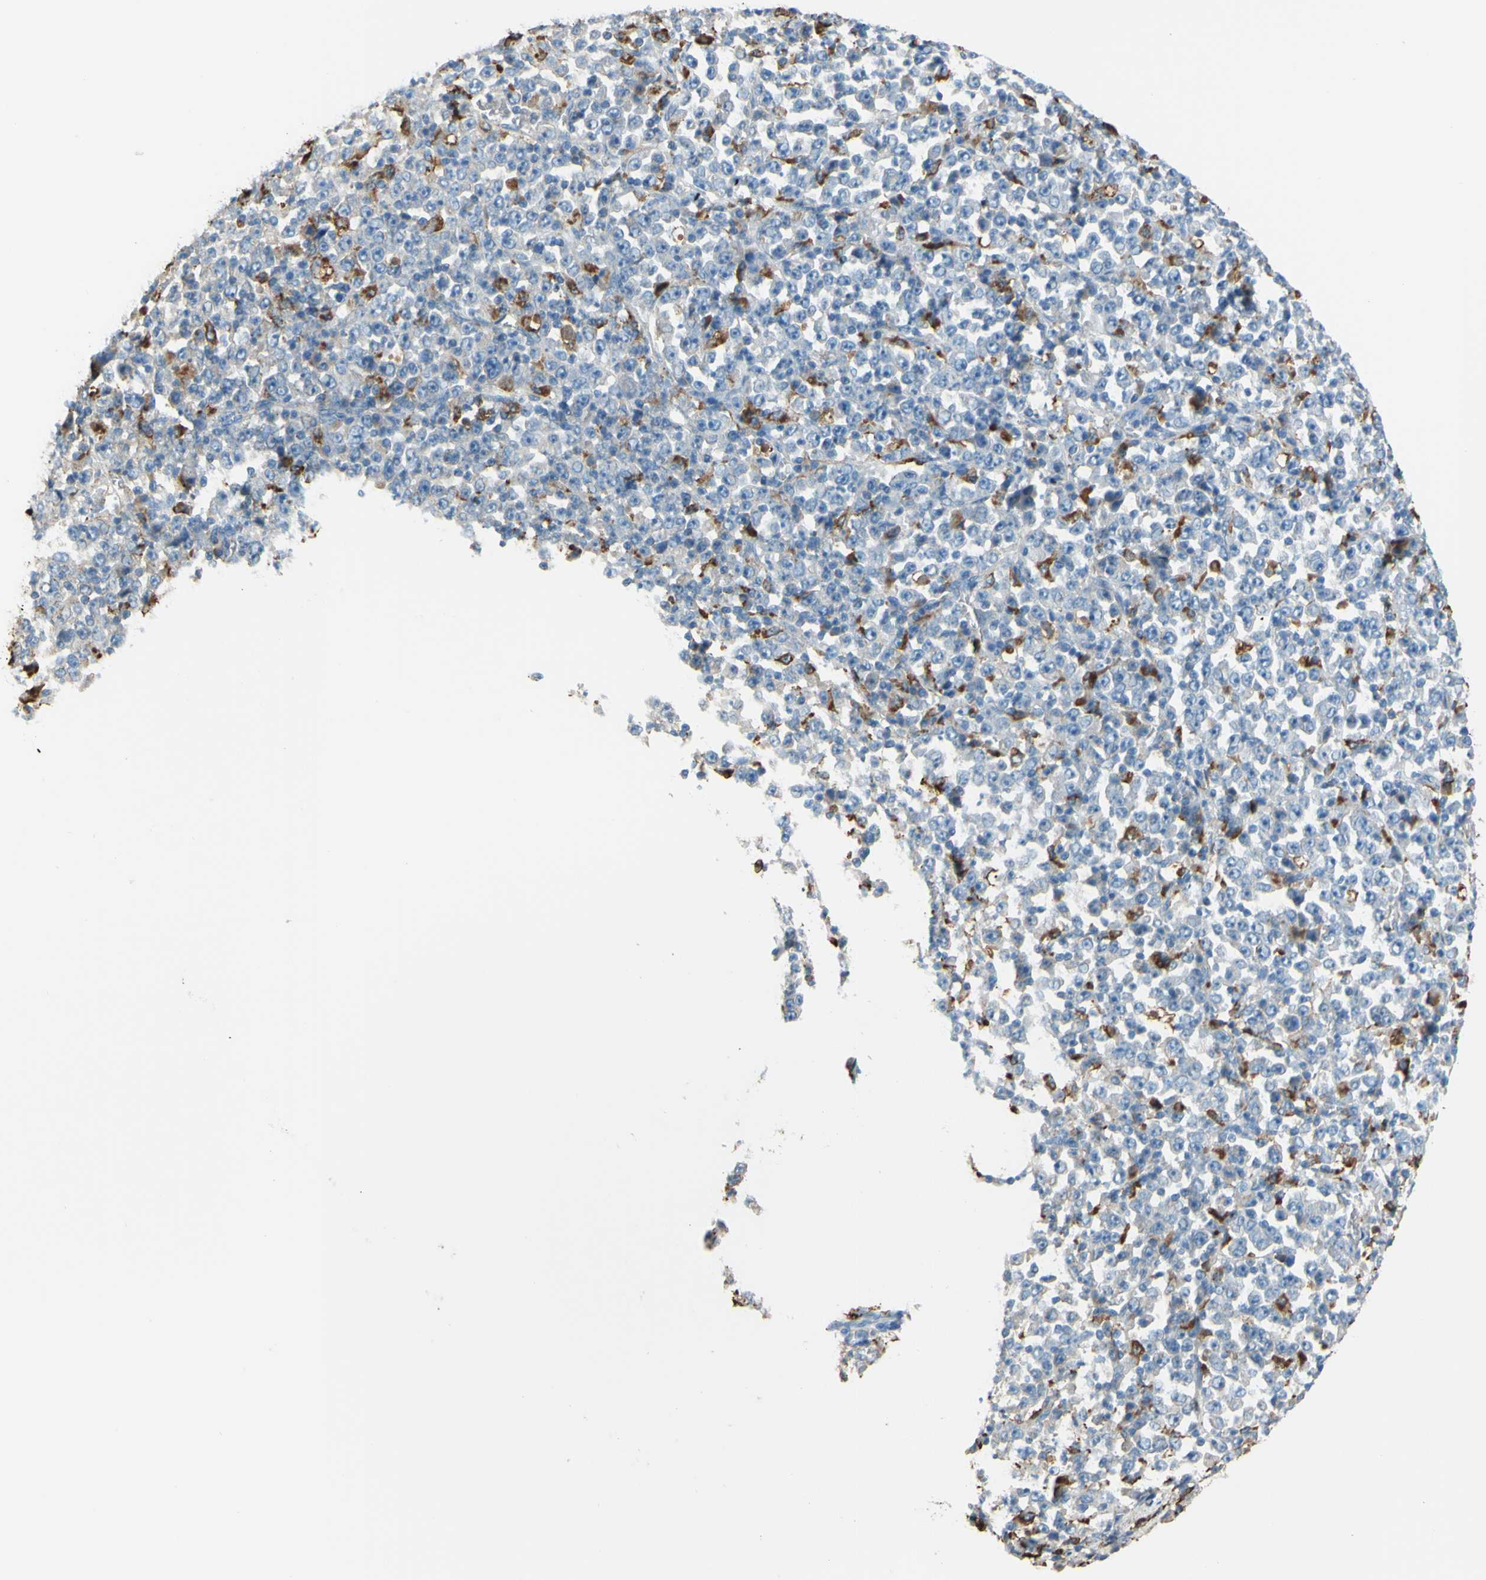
{"staining": {"intensity": "negative", "quantity": "none", "location": "none"}, "tissue": "stomach cancer", "cell_type": "Tumor cells", "image_type": "cancer", "snomed": [{"axis": "morphology", "description": "Normal tissue, NOS"}, {"axis": "morphology", "description": "Adenocarcinoma, NOS"}, {"axis": "topography", "description": "Stomach, upper"}, {"axis": "topography", "description": "Stomach"}], "caption": "This is an immunohistochemistry image of stomach cancer. There is no staining in tumor cells.", "gene": "CTSD", "patient": {"sex": "male", "age": 59}}